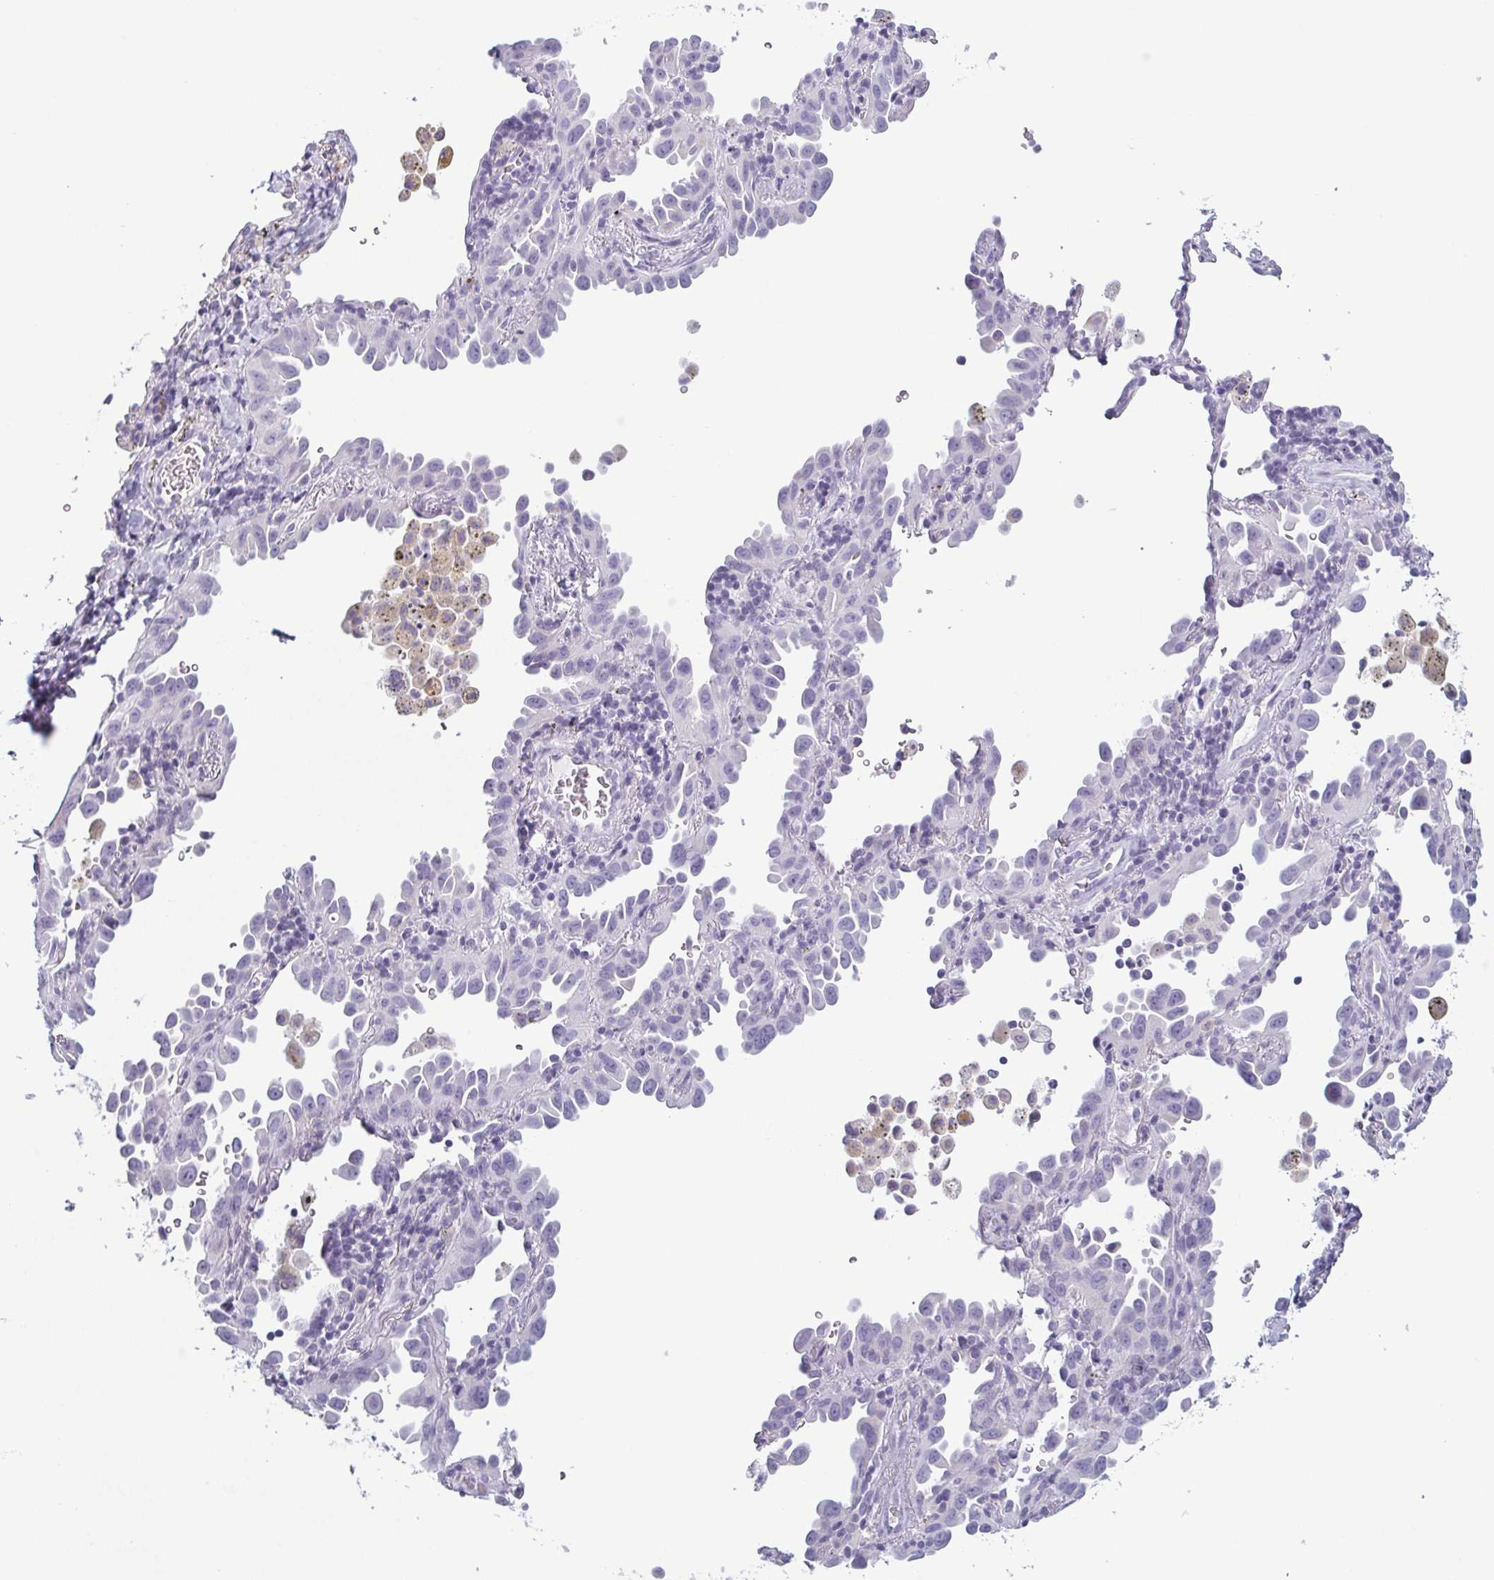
{"staining": {"intensity": "negative", "quantity": "none", "location": "none"}, "tissue": "lung cancer", "cell_type": "Tumor cells", "image_type": "cancer", "snomed": [{"axis": "morphology", "description": "Adenocarcinoma, NOS"}, {"axis": "topography", "description": "Lung"}], "caption": "High power microscopy micrograph of an immunohistochemistry histopathology image of lung cancer (adenocarcinoma), revealing no significant staining in tumor cells. (DAB (3,3'-diaminobenzidine) IHC, high magnification).", "gene": "KRT78", "patient": {"sex": "male", "age": 68}}